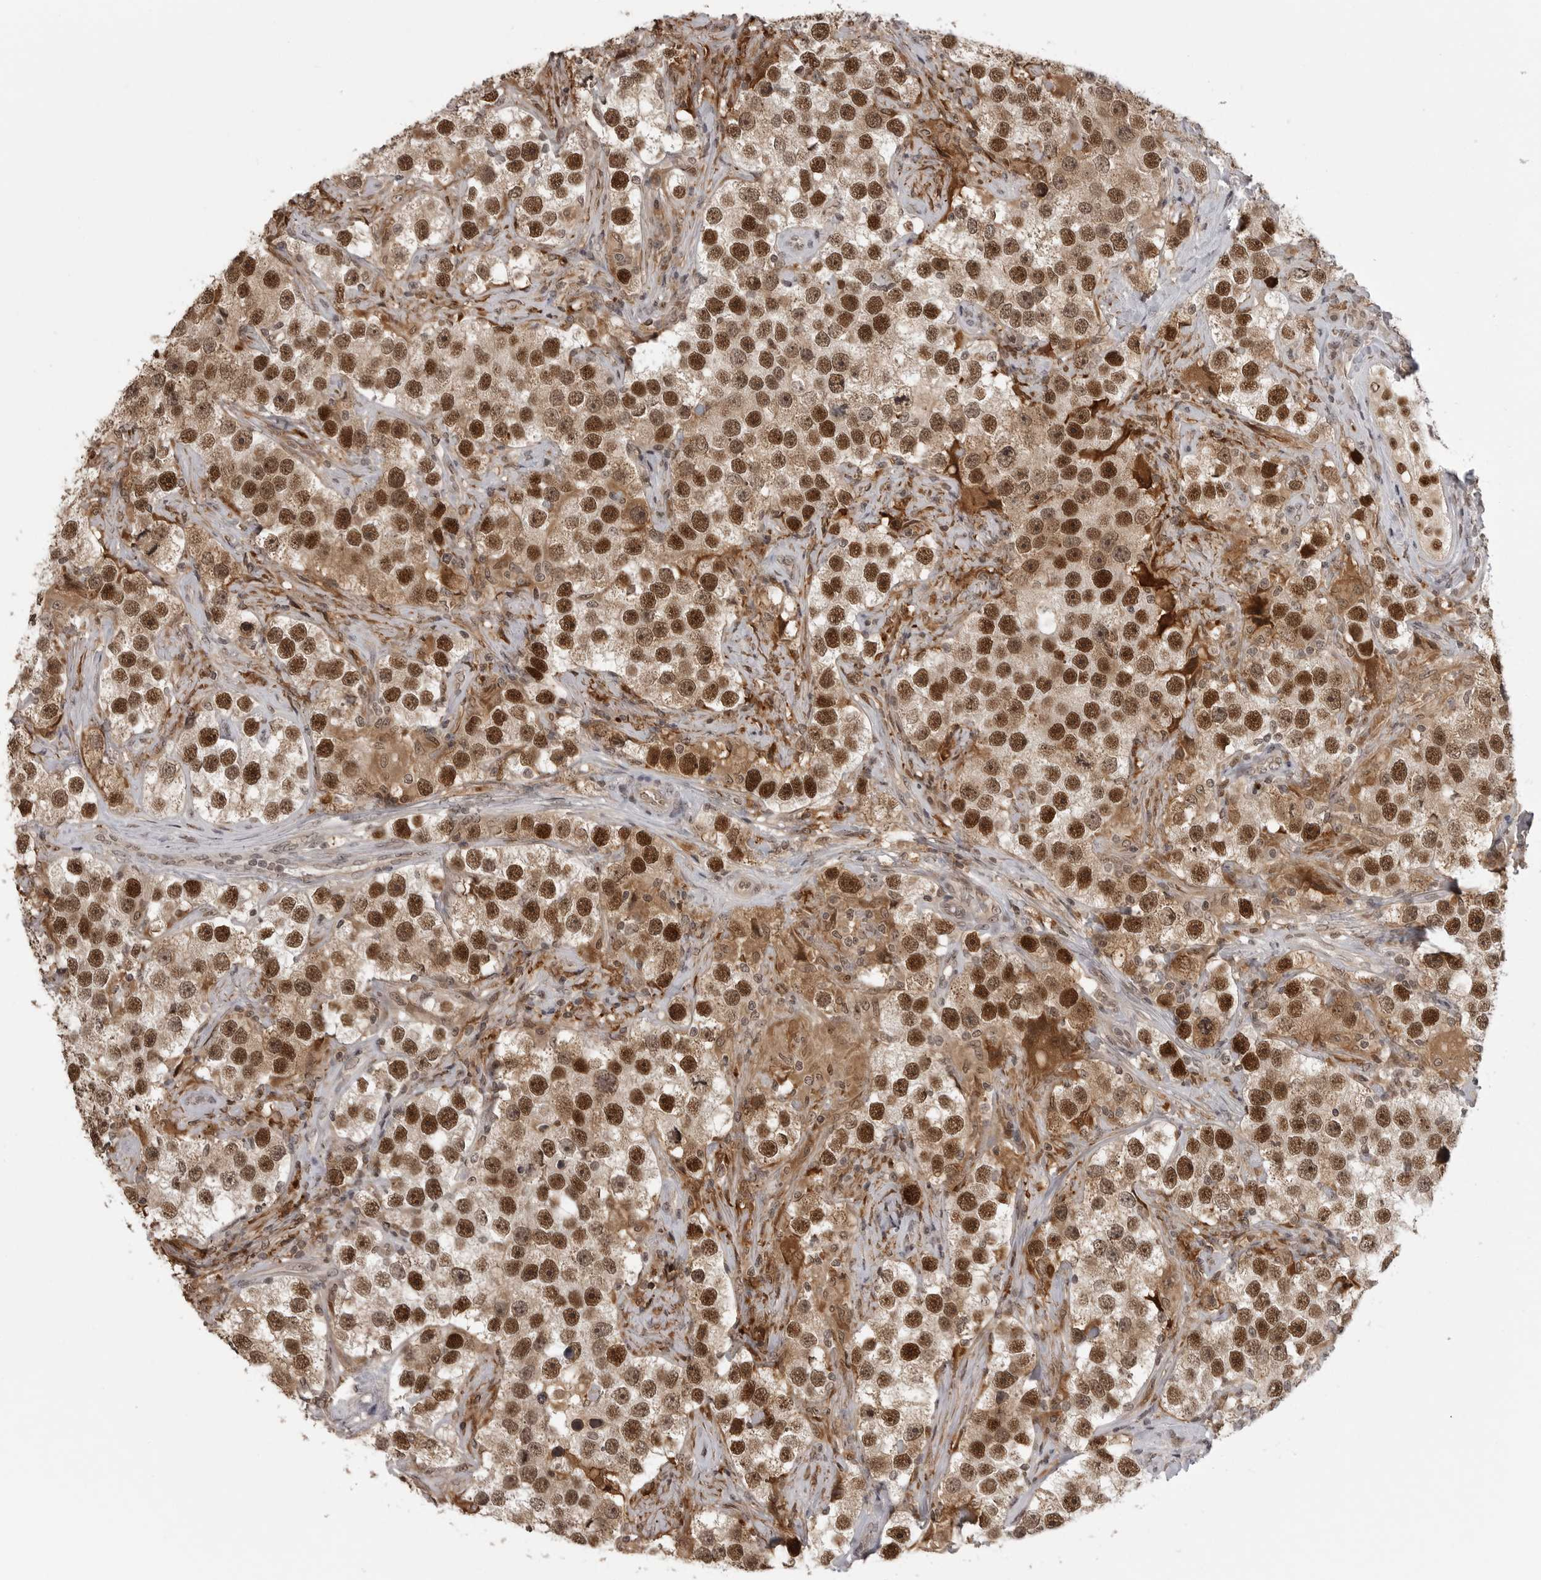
{"staining": {"intensity": "strong", "quantity": ">75%", "location": "cytoplasmic/membranous,nuclear"}, "tissue": "testis cancer", "cell_type": "Tumor cells", "image_type": "cancer", "snomed": [{"axis": "morphology", "description": "Seminoma, NOS"}, {"axis": "topography", "description": "Testis"}], "caption": "A brown stain highlights strong cytoplasmic/membranous and nuclear staining of a protein in testis seminoma tumor cells.", "gene": "PEG3", "patient": {"sex": "male", "age": 49}}